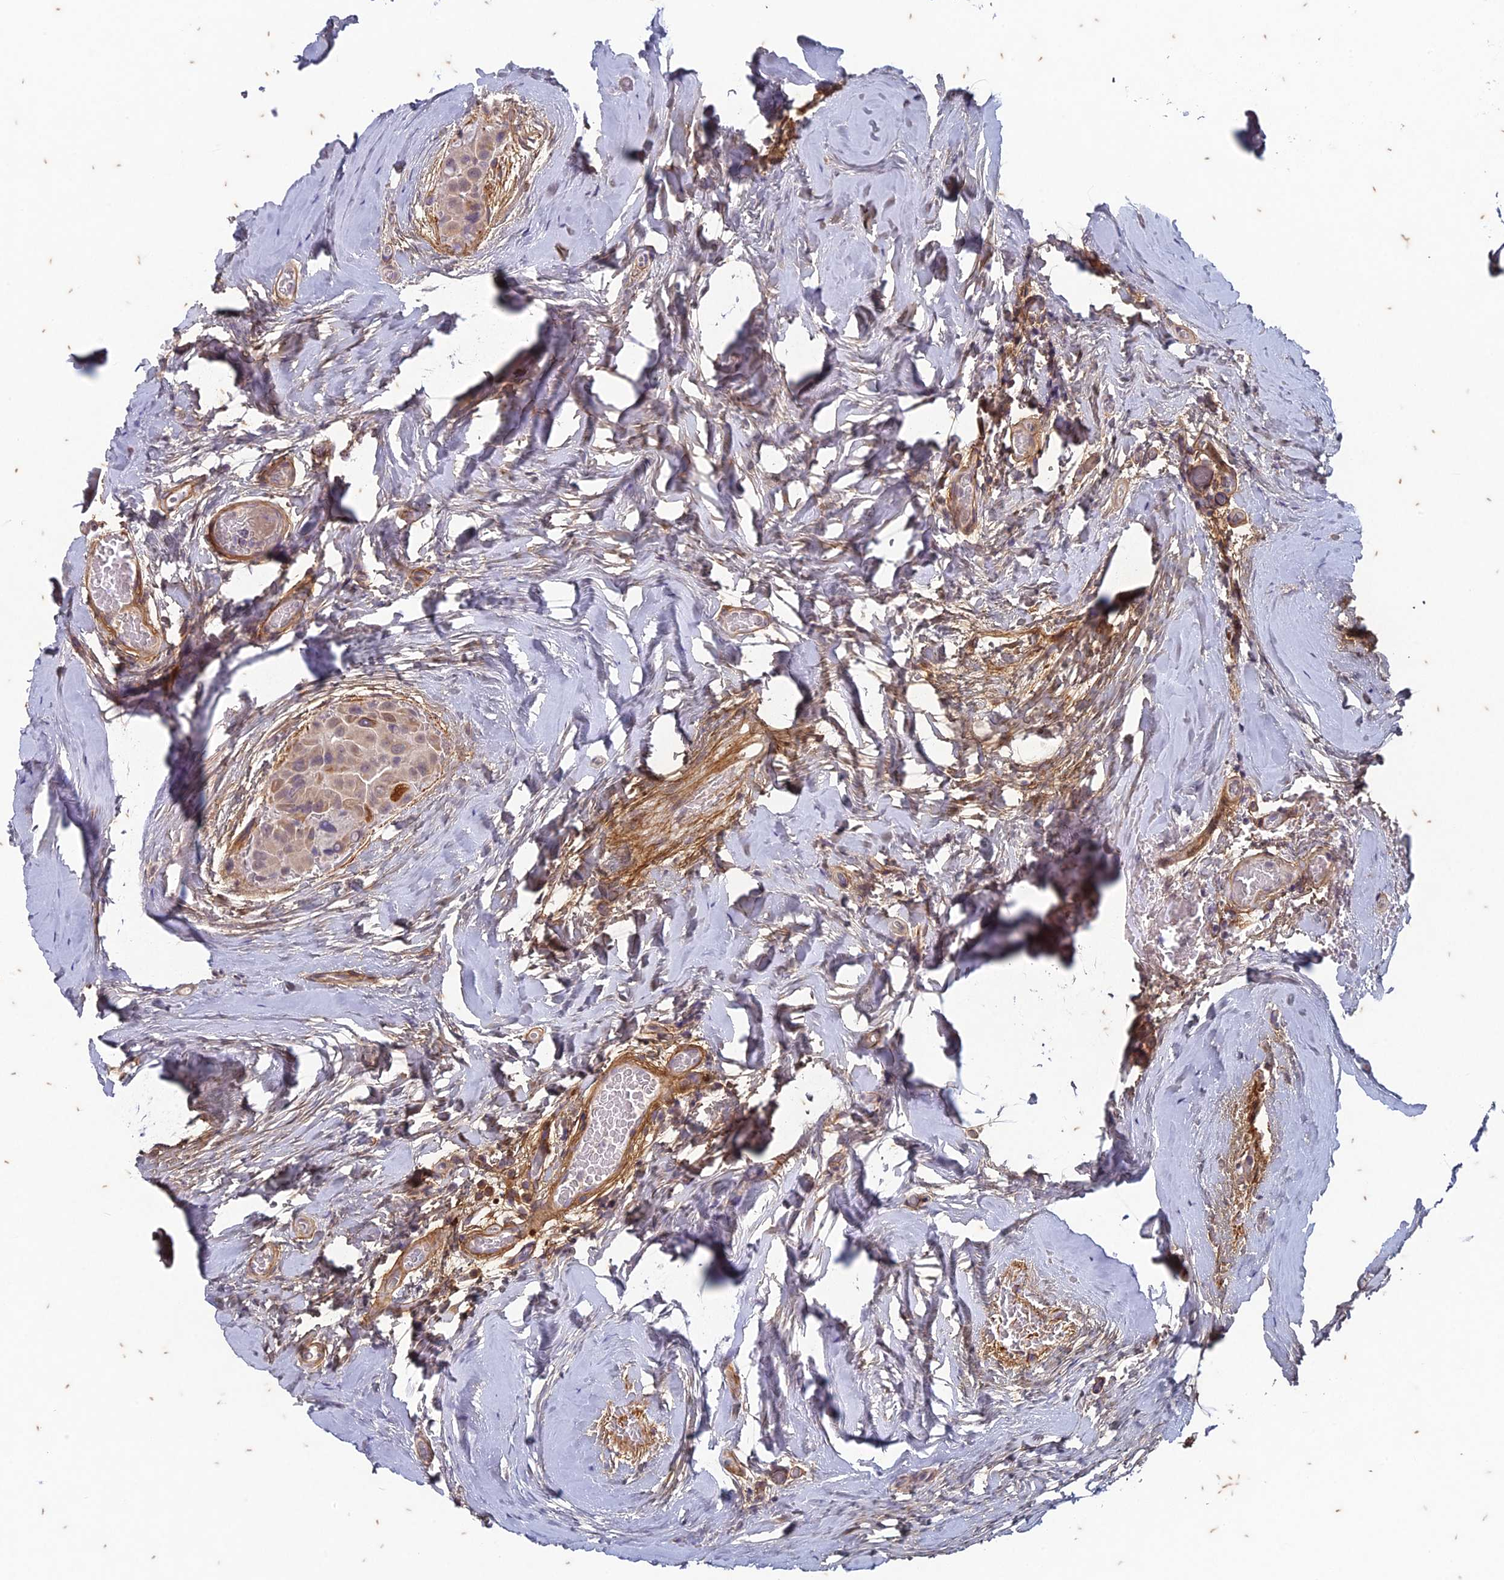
{"staining": {"intensity": "weak", "quantity": "25%-75%", "location": "cytoplasmic/membranous"}, "tissue": "thyroid cancer", "cell_type": "Tumor cells", "image_type": "cancer", "snomed": [{"axis": "morphology", "description": "Papillary adenocarcinoma, NOS"}, {"axis": "topography", "description": "Thyroid gland"}], "caption": "Thyroid papillary adenocarcinoma tissue shows weak cytoplasmic/membranous staining in about 25%-75% of tumor cells", "gene": "PABPN1L", "patient": {"sex": "male", "age": 33}}